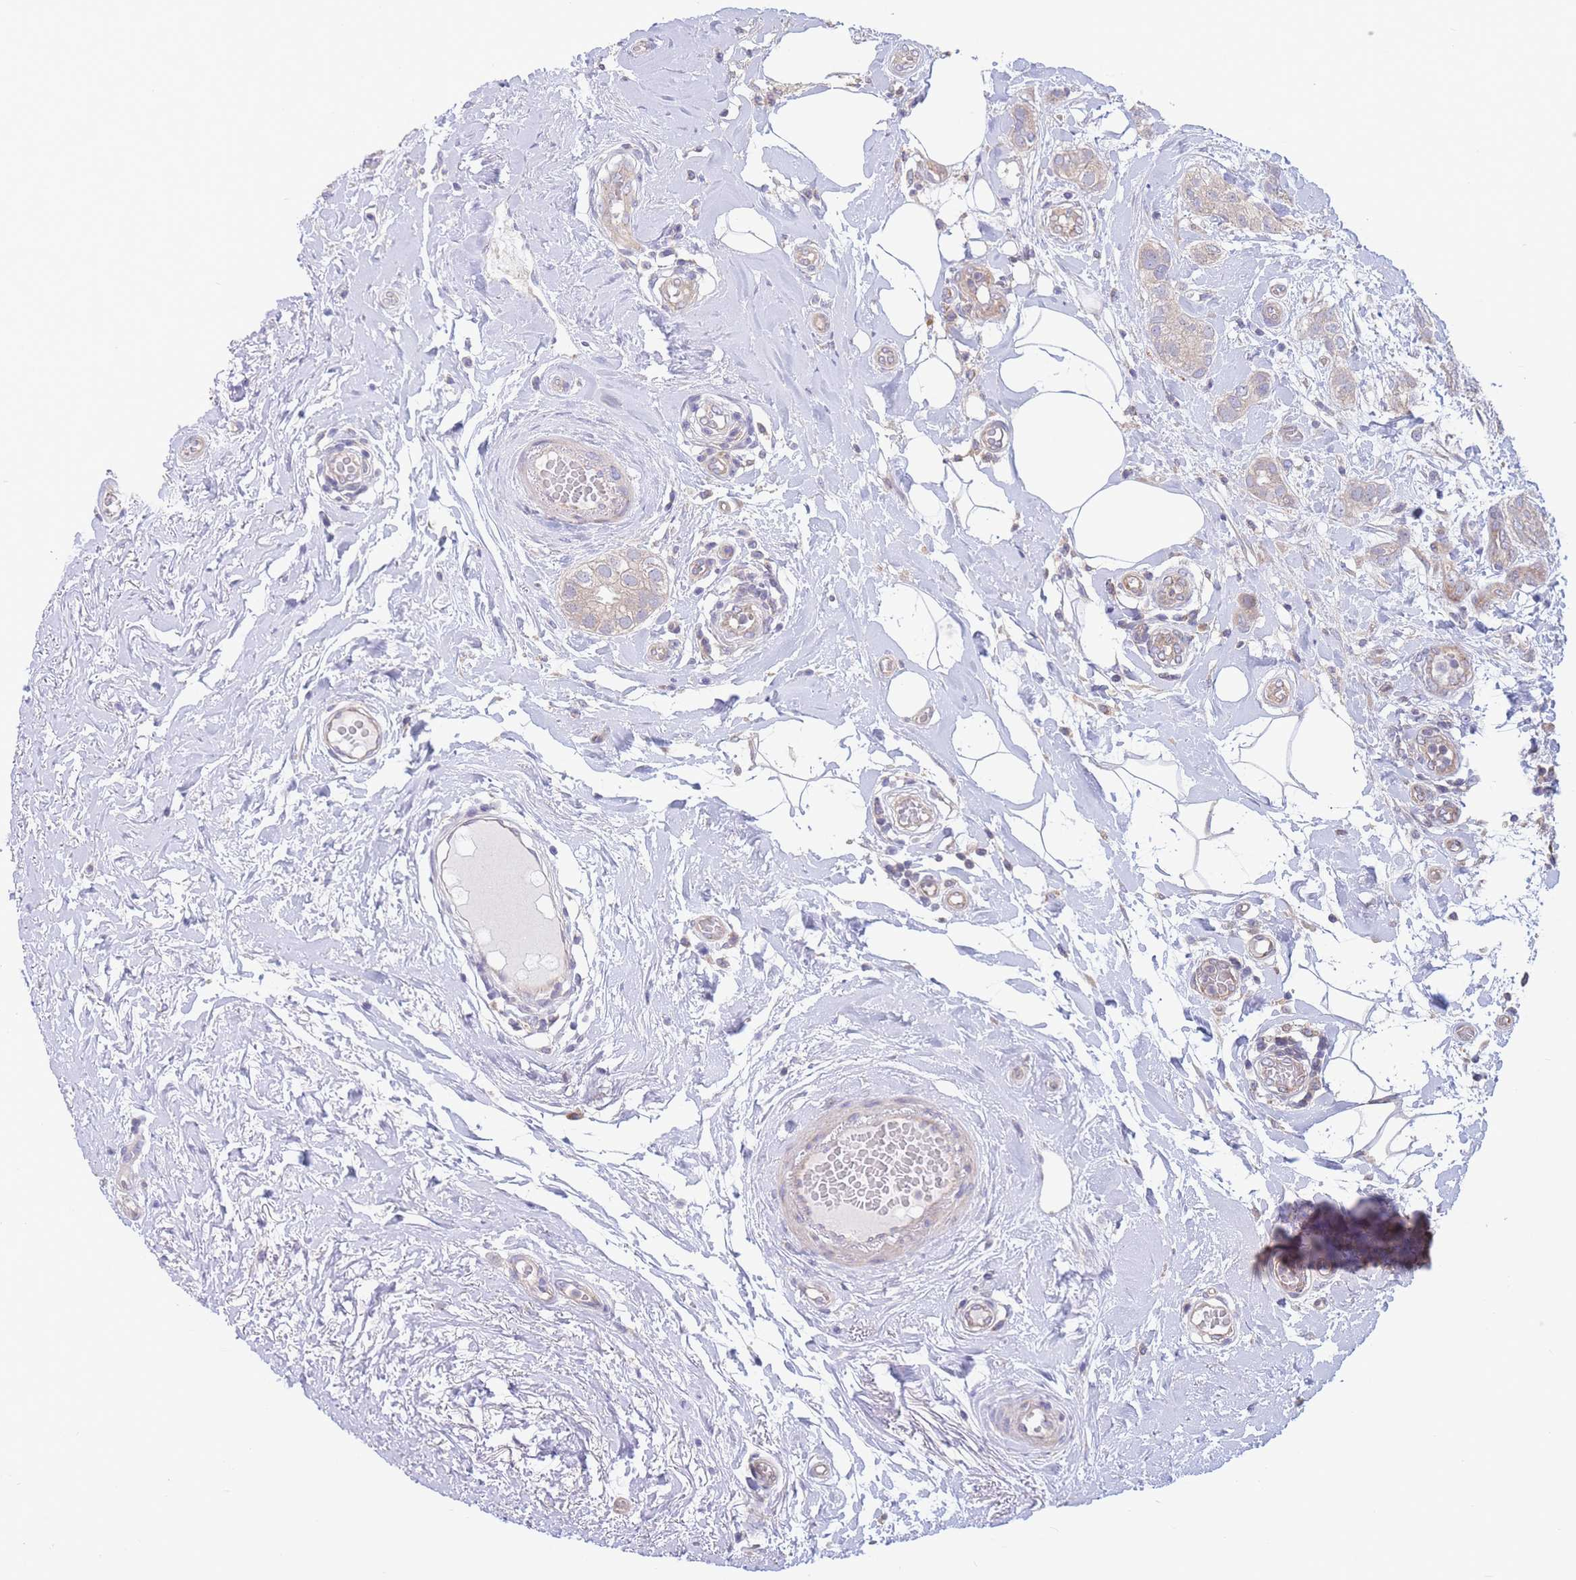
{"staining": {"intensity": "weak", "quantity": "25%-75%", "location": "cytoplasmic/membranous"}, "tissue": "breast cancer", "cell_type": "Tumor cells", "image_type": "cancer", "snomed": [{"axis": "morphology", "description": "Duct carcinoma"}, {"axis": "topography", "description": "Breast"}], "caption": "A brown stain highlights weak cytoplasmic/membranous staining of a protein in breast infiltrating ductal carcinoma tumor cells. (Brightfield microscopy of DAB IHC at high magnification).", "gene": "ALS2CL", "patient": {"sex": "female", "age": 73}}